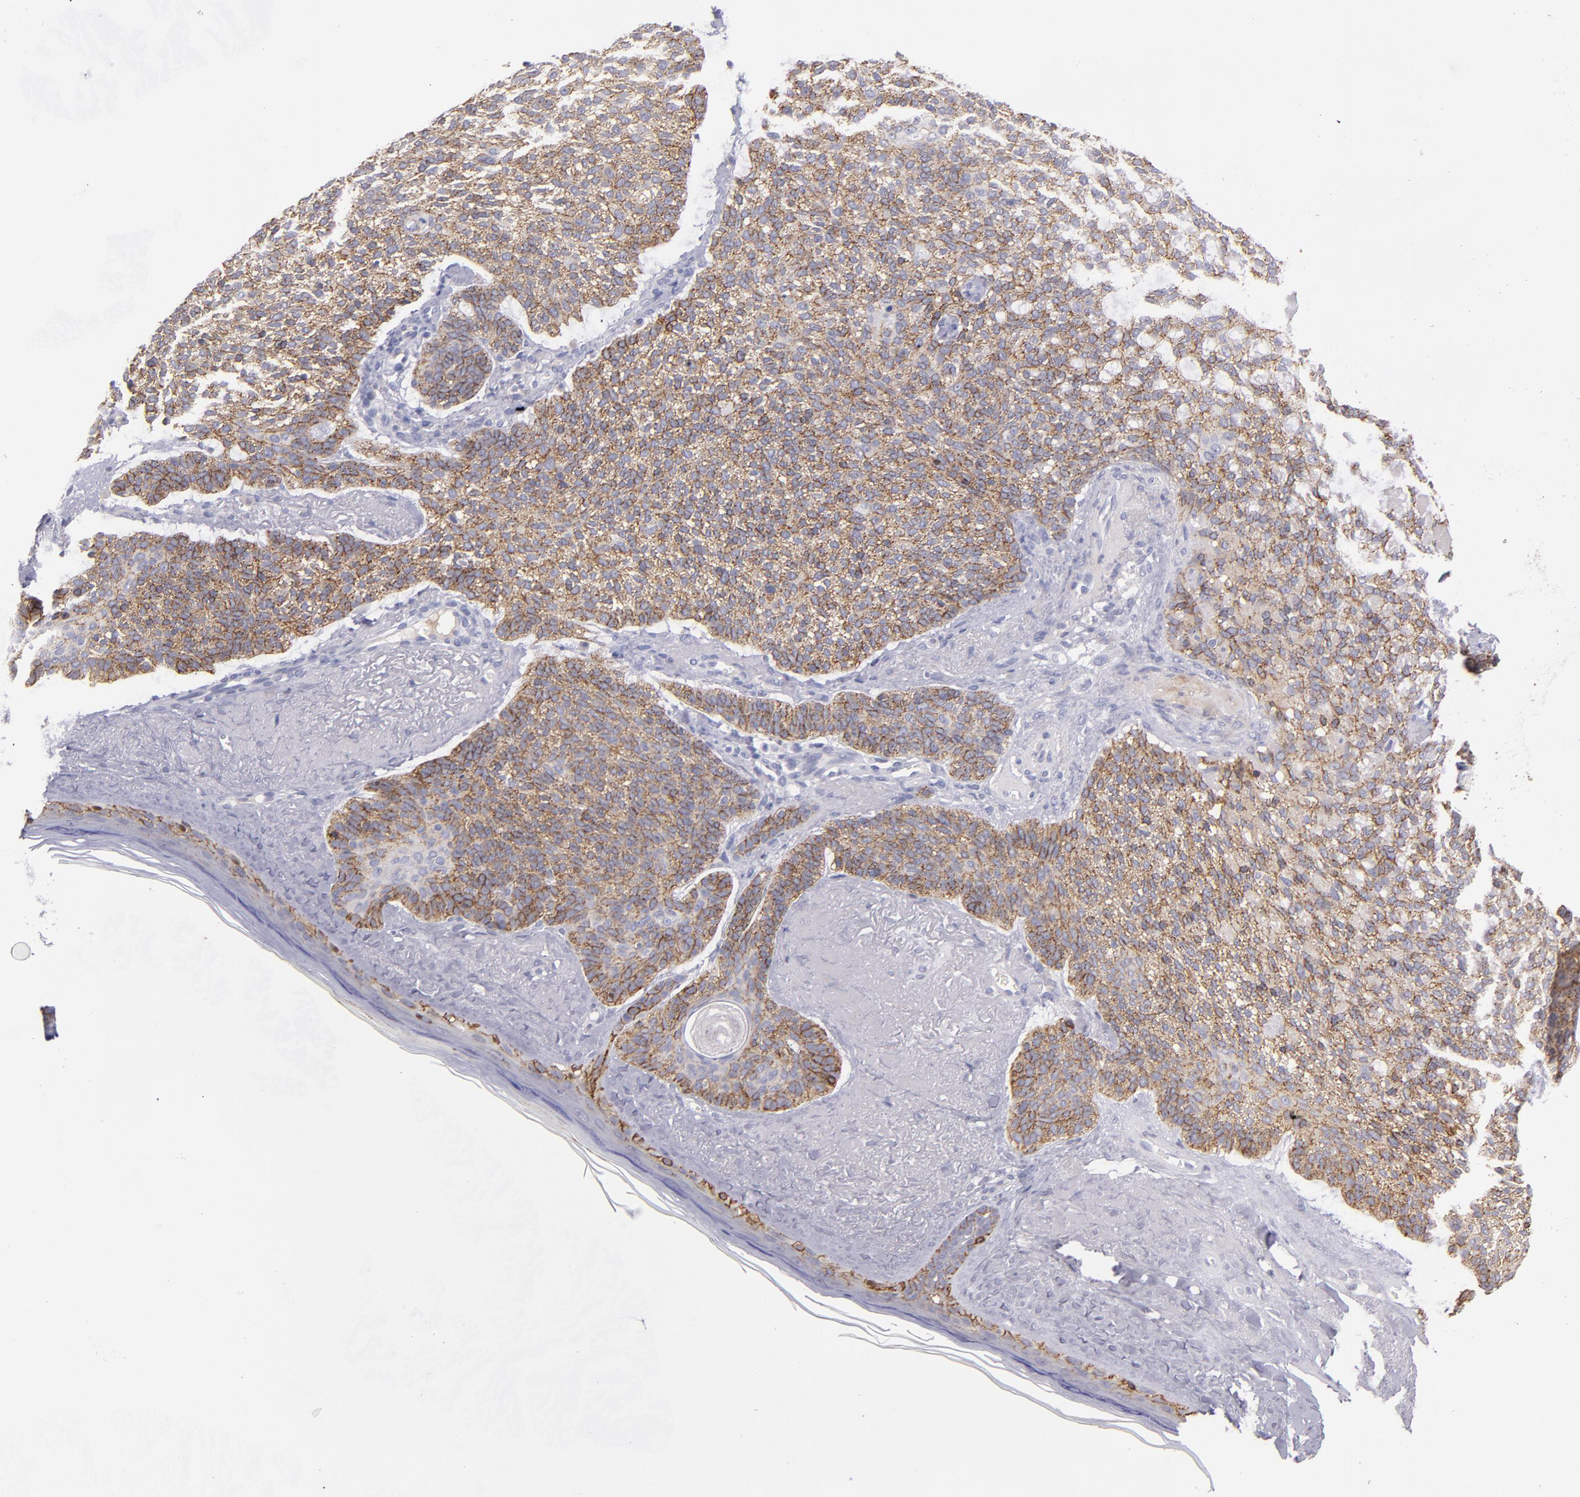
{"staining": {"intensity": "moderate", "quantity": ">75%", "location": "cytoplasmic/membranous"}, "tissue": "skin cancer", "cell_type": "Tumor cells", "image_type": "cancer", "snomed": [{"axis": "morphology", "description": "Normal tissue, NOS"}, {"axis": "morphology", "description": "Basal cell carcinoma"}, {"axis": "topography", "description": "Skin"}], "caption": "Moderate cytoplasmic/membranous protein expression is appreciated in about >75% of tumor cells in skin cancer.", "gene": "CDH3", "patient": {"sex": "female", "age": 70}}